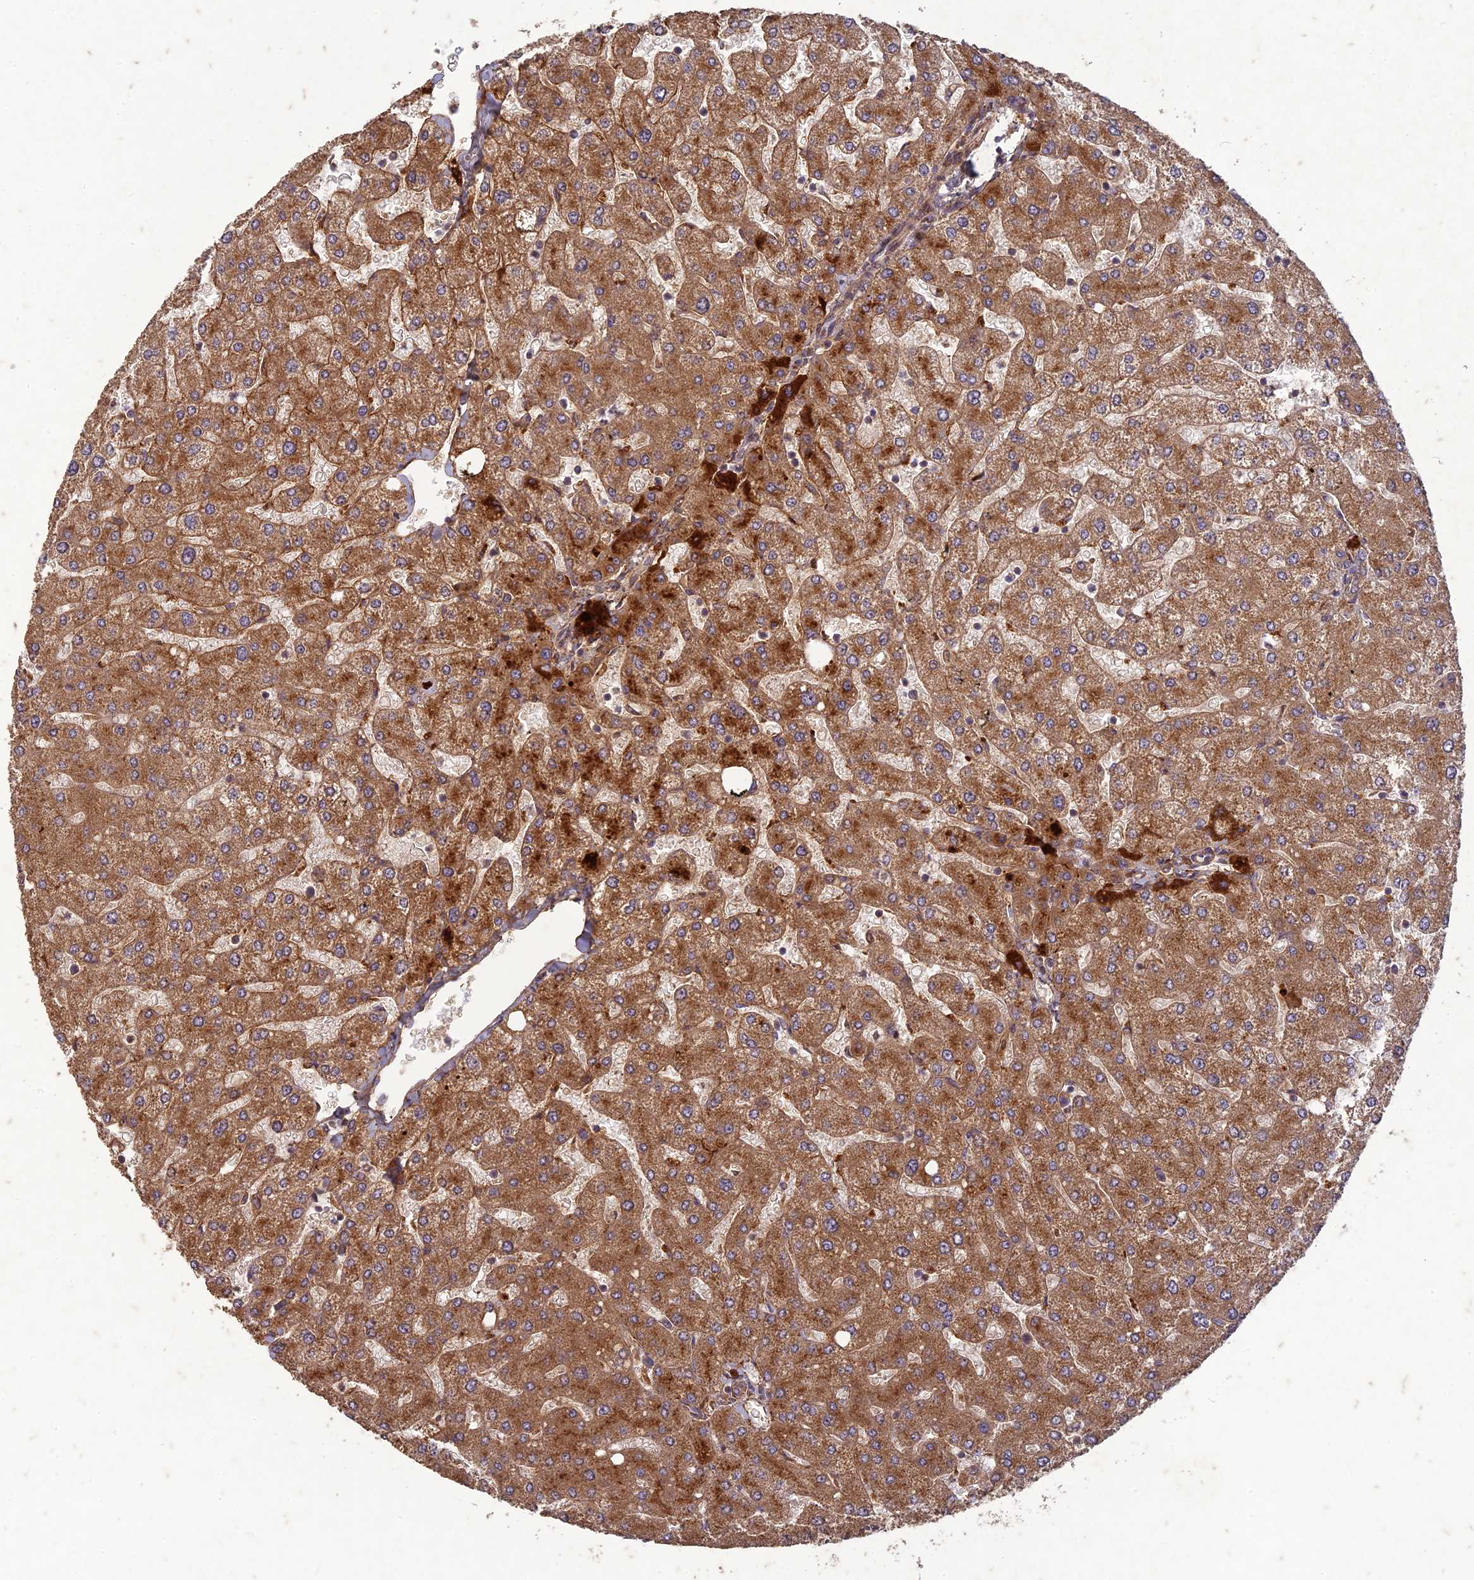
{"staining": {"intensity": "moderate", "quantity": ">75%", "location": "cytoplasmic/membranous"}, "tissue": "liver", "cell_type": "Cholangiocytes", "image_type": "normal", "snomed": [{"axis": "morphology", "description": "Normal tissue, NOS"}, {"axis": "topography", "description": "Liver"}], "caption": "Immunohistochemical staining of normal liver reveals medium levels of moderate cytoplasmic/membranous staining in about >75% of cholangiocytes. (Brightfield microscopy of DAB IHC at high magnification).", "gene": "TCF25", "patient": {"sex": "male", "age": 55}}